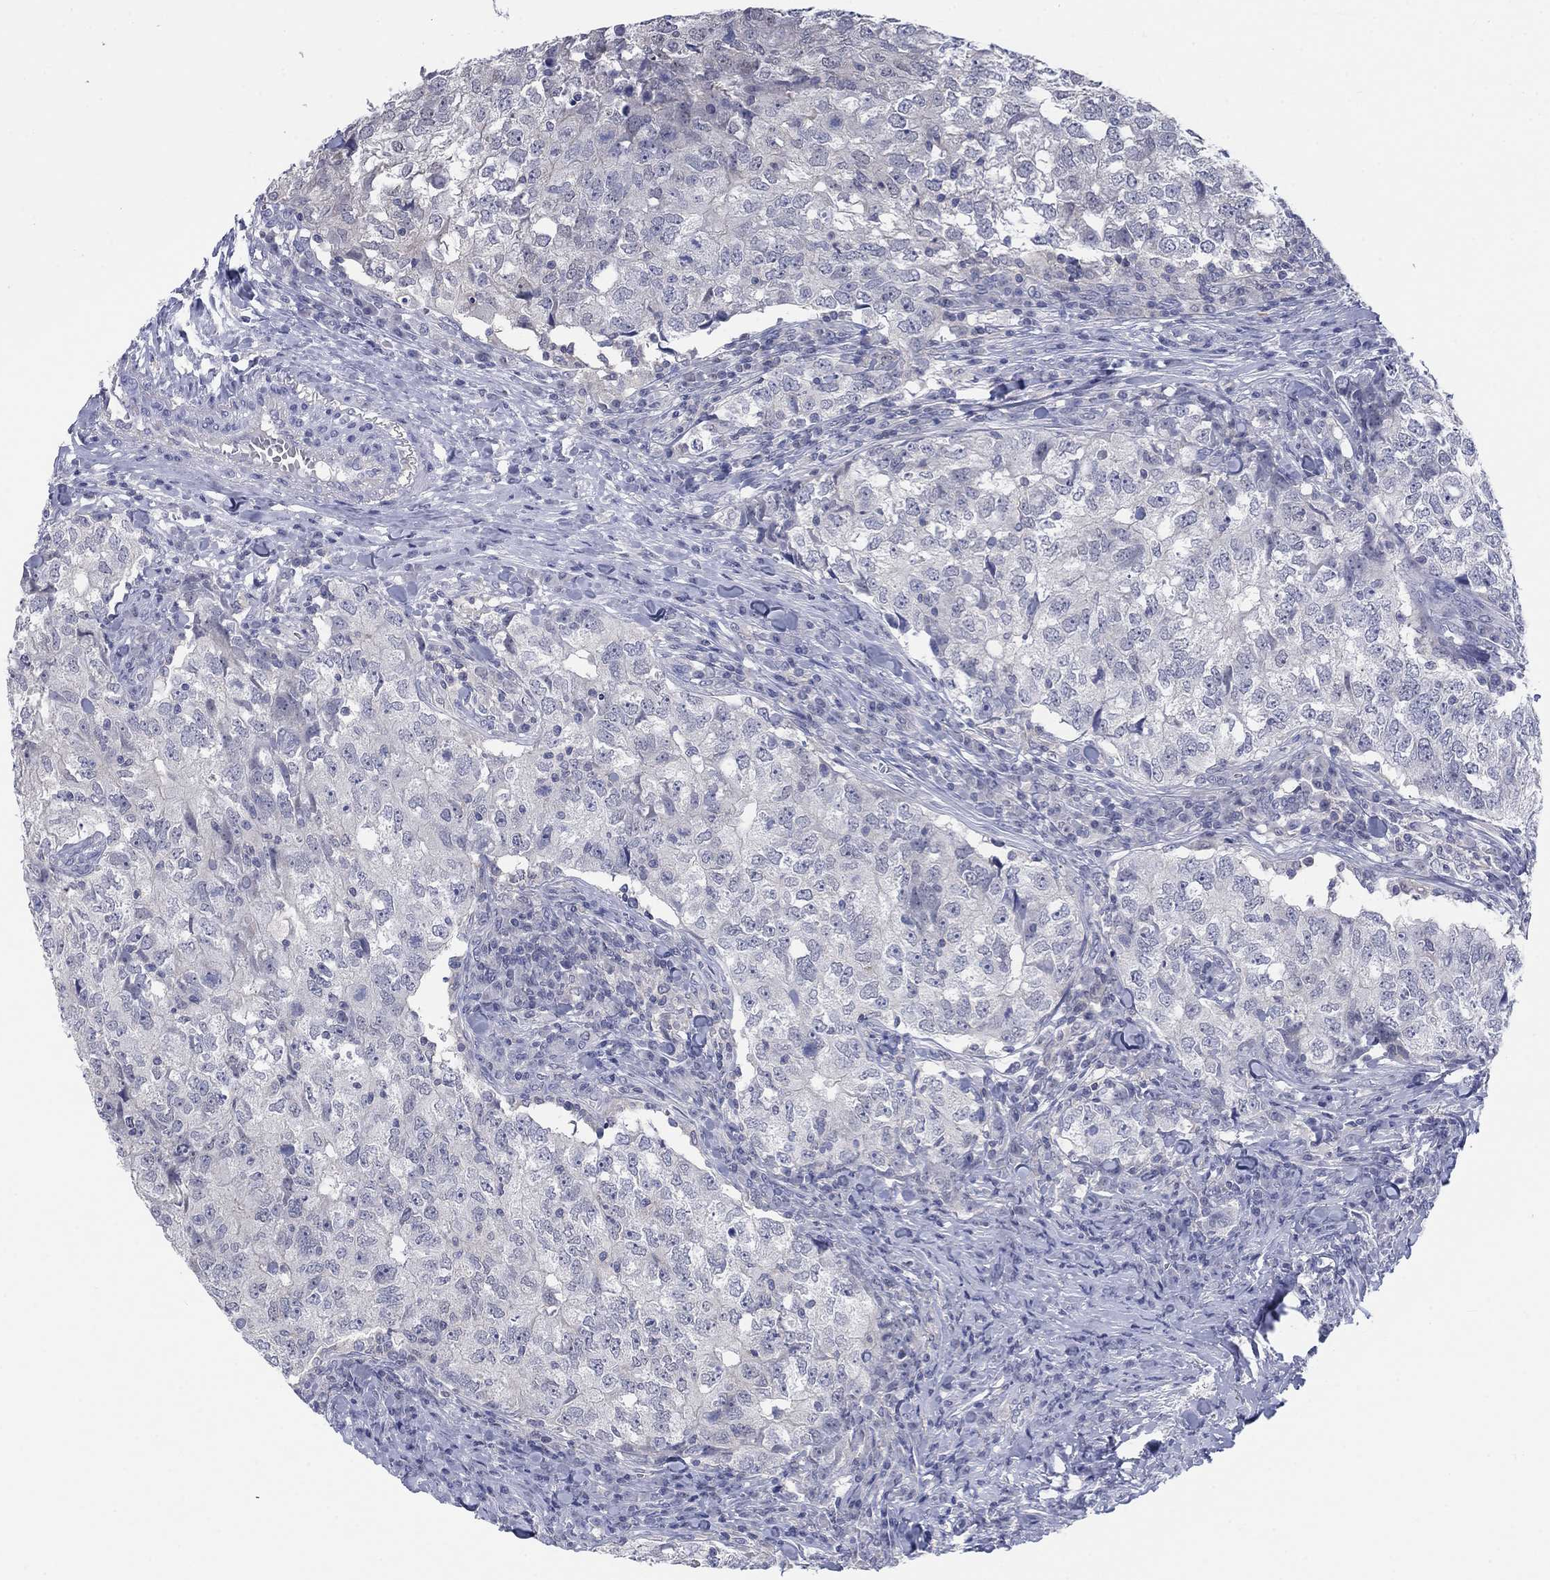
{"staining": {"intensity": "negative", "quantity": "none", "location": "none"}, "tissue": "breast cancer", "cell_type": "Tumor cells", "image_type": "cancer", "snomed": [{"axis": "morphology", "description": "Duct carcinoma"}, {"axis": "topography", "description": "Breast"}], "caption": "High power microscopy photomicrograph of an immunohistochemistry image of breast invasive ductal carcinoma, revealing no significant staining in tumor cells.", "gene": "FER1L6", "patient": {"sex": "female", "age": 30}}